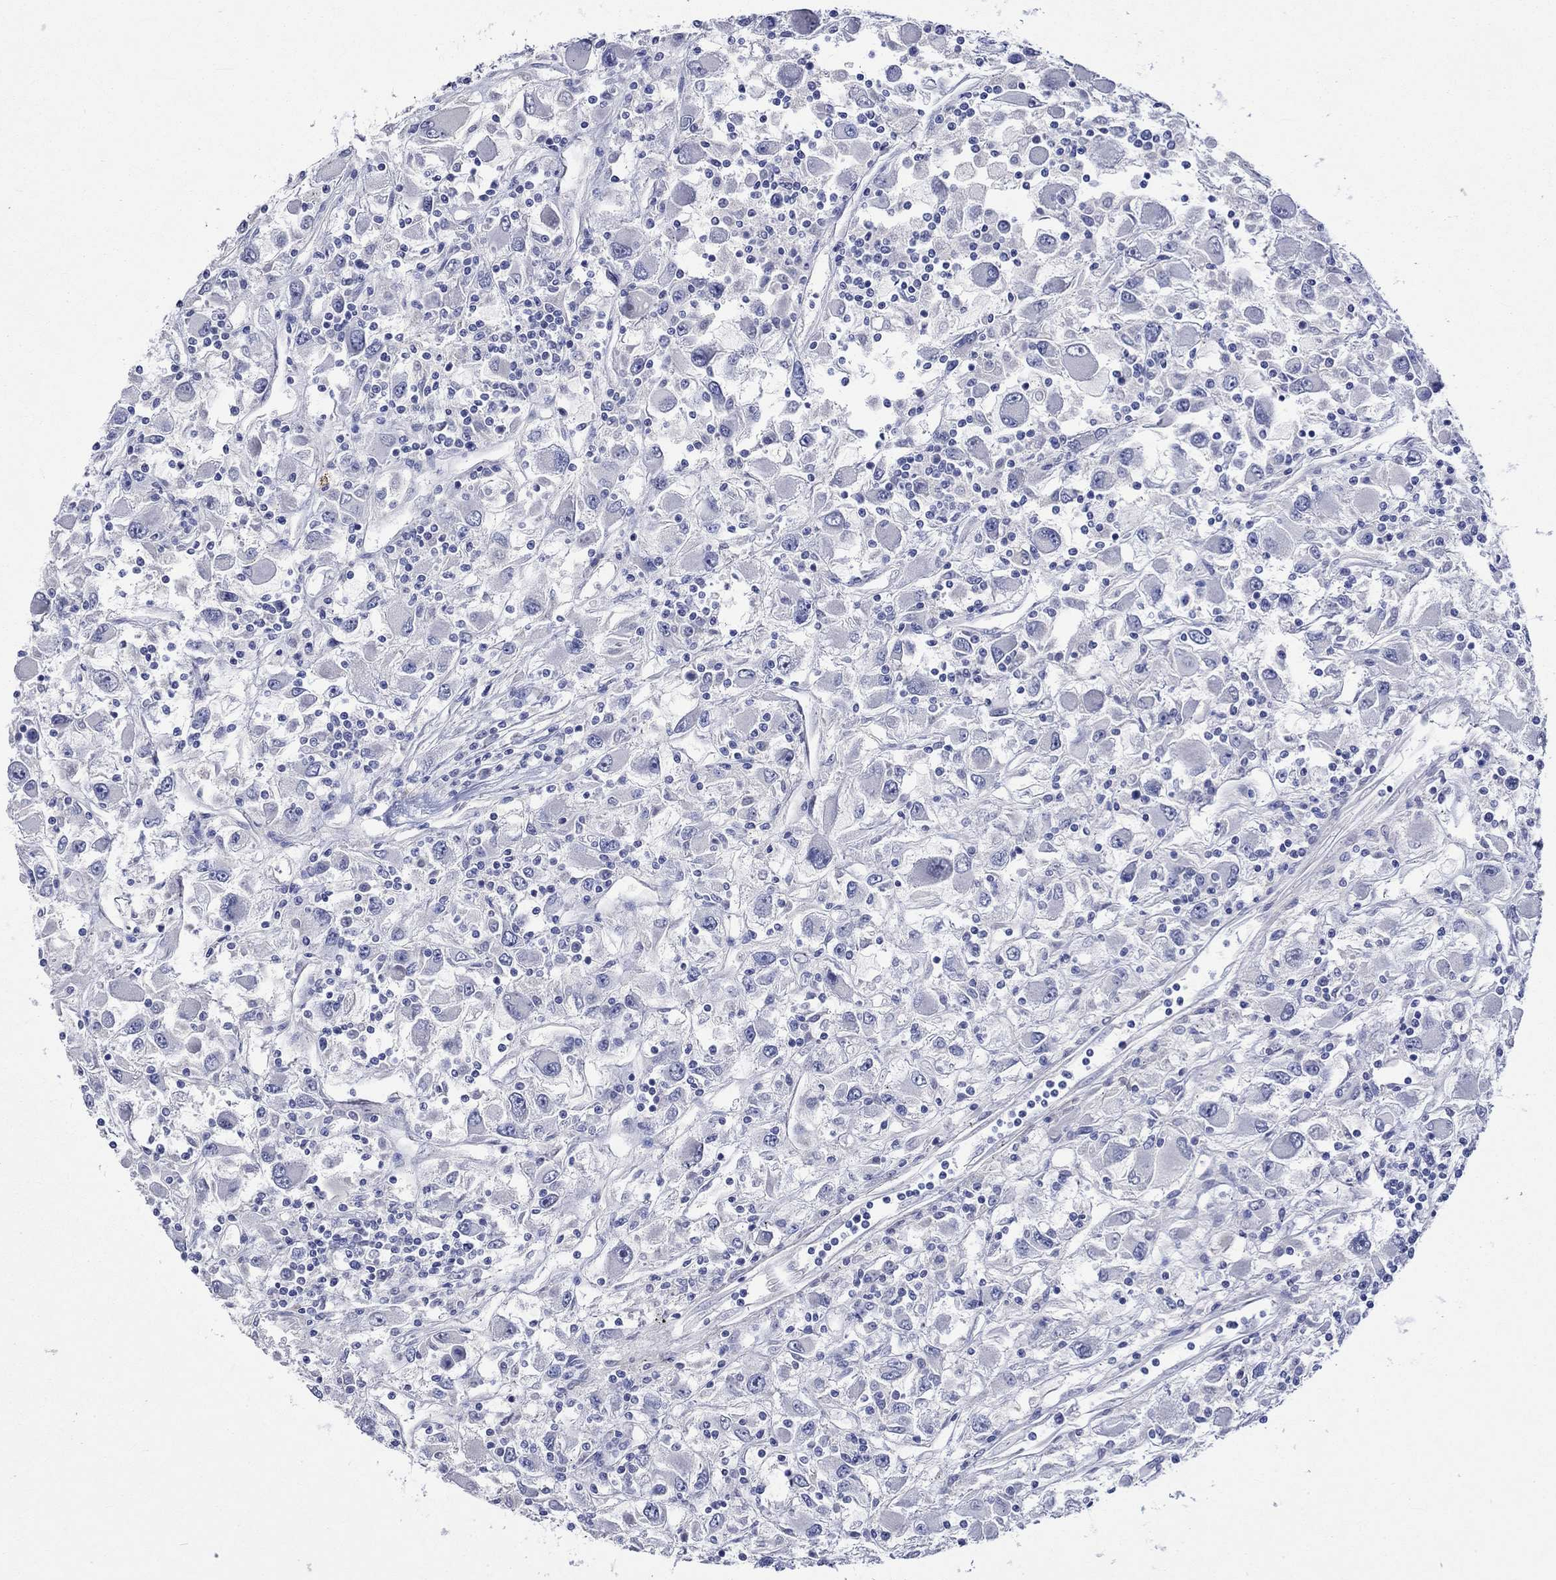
{"staining": {"intensity": "negative", "quantity": "none", "location": "none"}, "tissue": "renal cancer", "cell_type": "Tumor cells", "image_type": "cancer", "snomed": [{"axis": "morphology", "description": "Adenocarcinoma, NOS"}, {"axis": "topography", "description": "Kidney"}], "caption": "Immunohistochemistry photomicrograph of neoplastic tissue: renal cancer stained with DAB (3,3'-diaminobenzidine) exhibits no significant protein staining in tumor cells.", "gene": "CRYAB", "patient": {"sex": "female", "age": 67}}